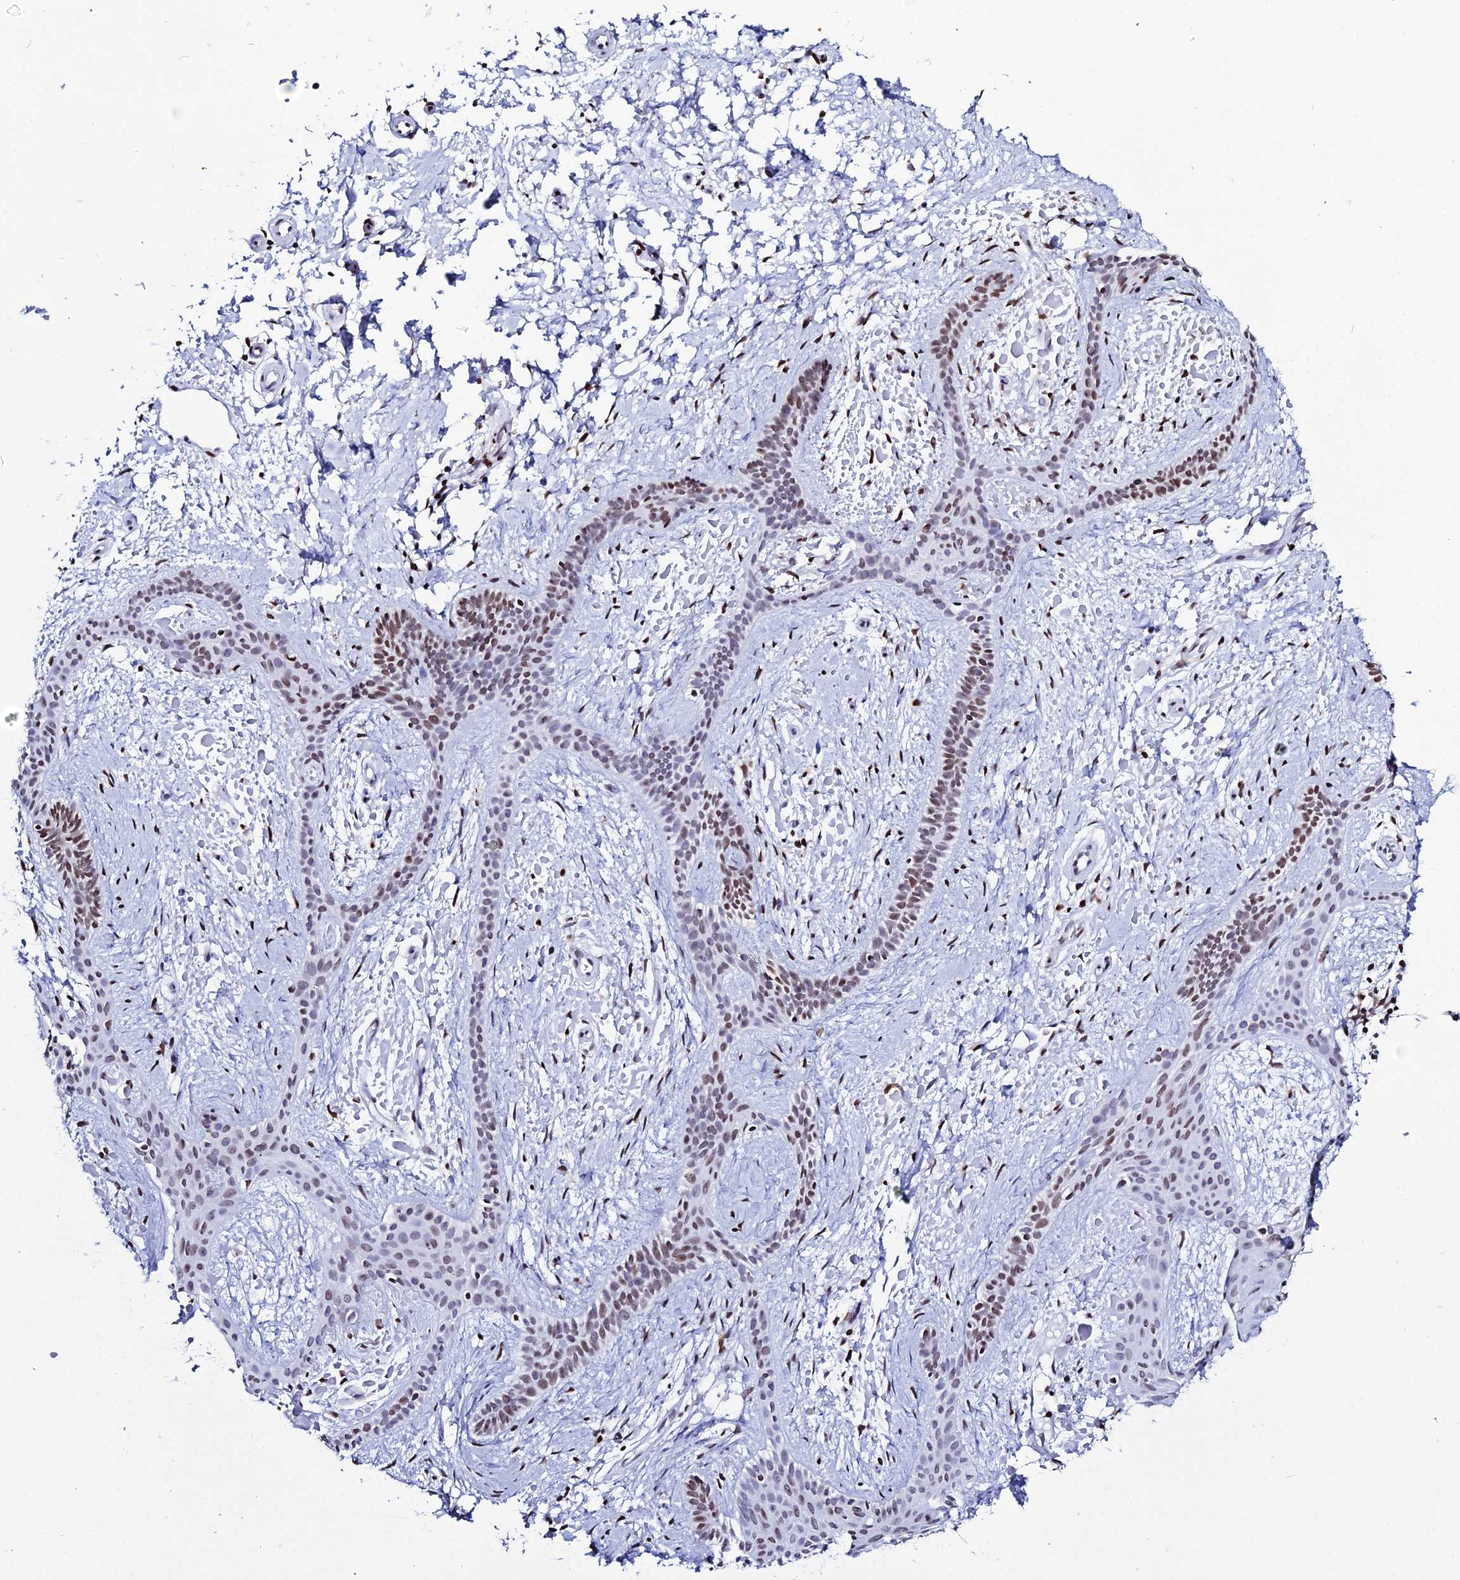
{"staining": {"intensity": "moderate", "quantity": ">75%", "location": "nuclear"}, "tissue": "skin cancer", "cell_type": "Tumor cells", "image_type": "cancer", "snomed": [{"axis": "morphology", "description": "Basal cell carcinoma"}, {"axis": "topography", "description": "Skin"}], "caption": "A high-resolution histopathology image shows IHC staining of skin cancer (basal cell carcinoma), which shows moderate nuclear positivity in approximately >75% of tumor cells.", "gene": "MACROH2A2", "patient": {"sex": "male", "age": 78}}